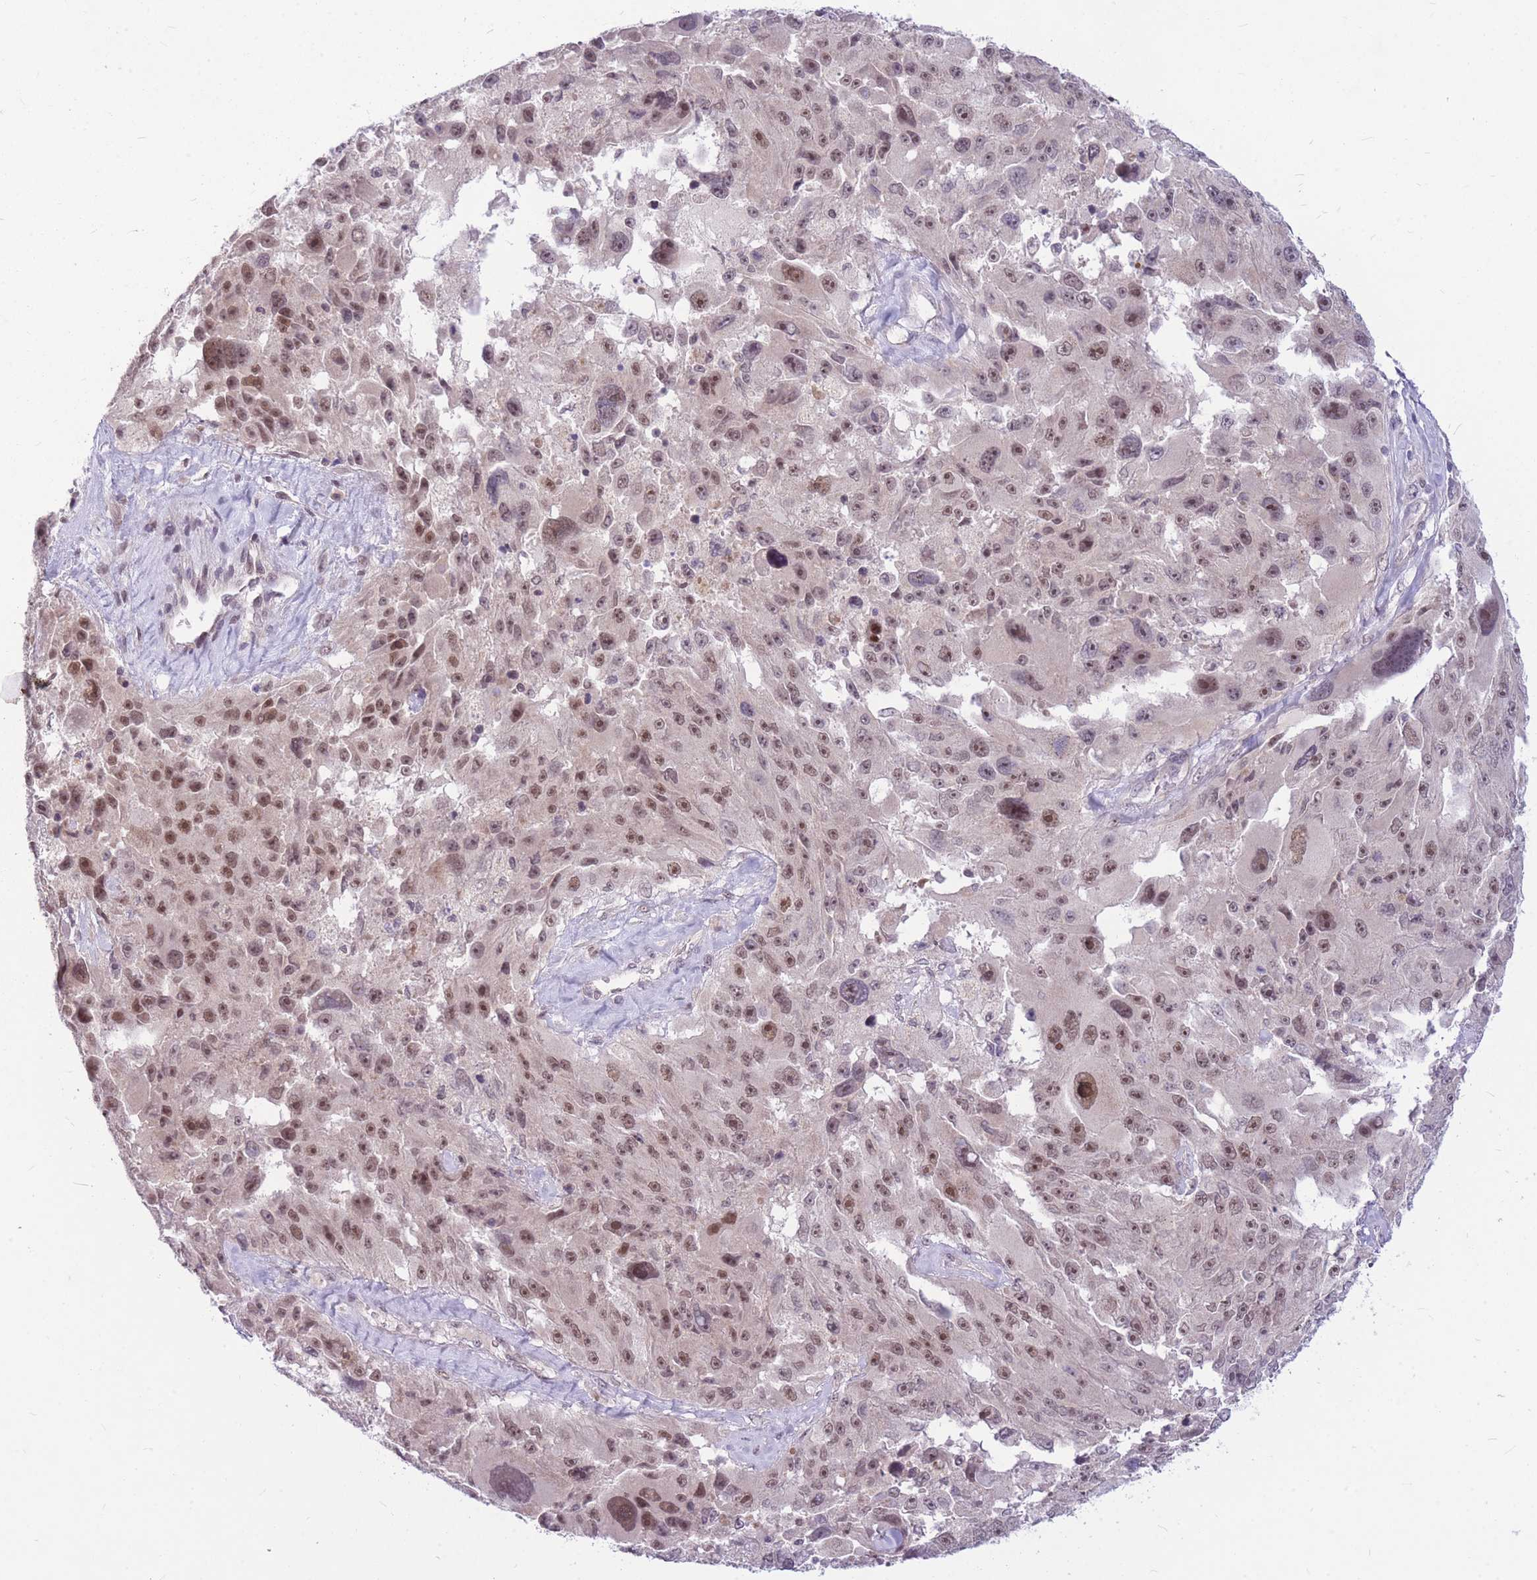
{"staining": {"intensity": "moderate", "quantity": "25%-75%", "location": "nuclear"}, "tissue": "melanoma", "cell_type": "Tumor cells", "image_type": "cancer", "snomed": [{"axis": "morphology", "description": "Malignant melanoma, Metastatic site"}, {"axis": "topography", "description": "Lymph node"}], "caption": "A photomicrograph showing moderate nuclear staining in approximately 25%-75% of tumor cells in malignant melanoma (metastatic site), as visualized by brown immunohistochemical staining.", "gene": "ERCC2", "patient": {"sex": "male", "age": 62}}